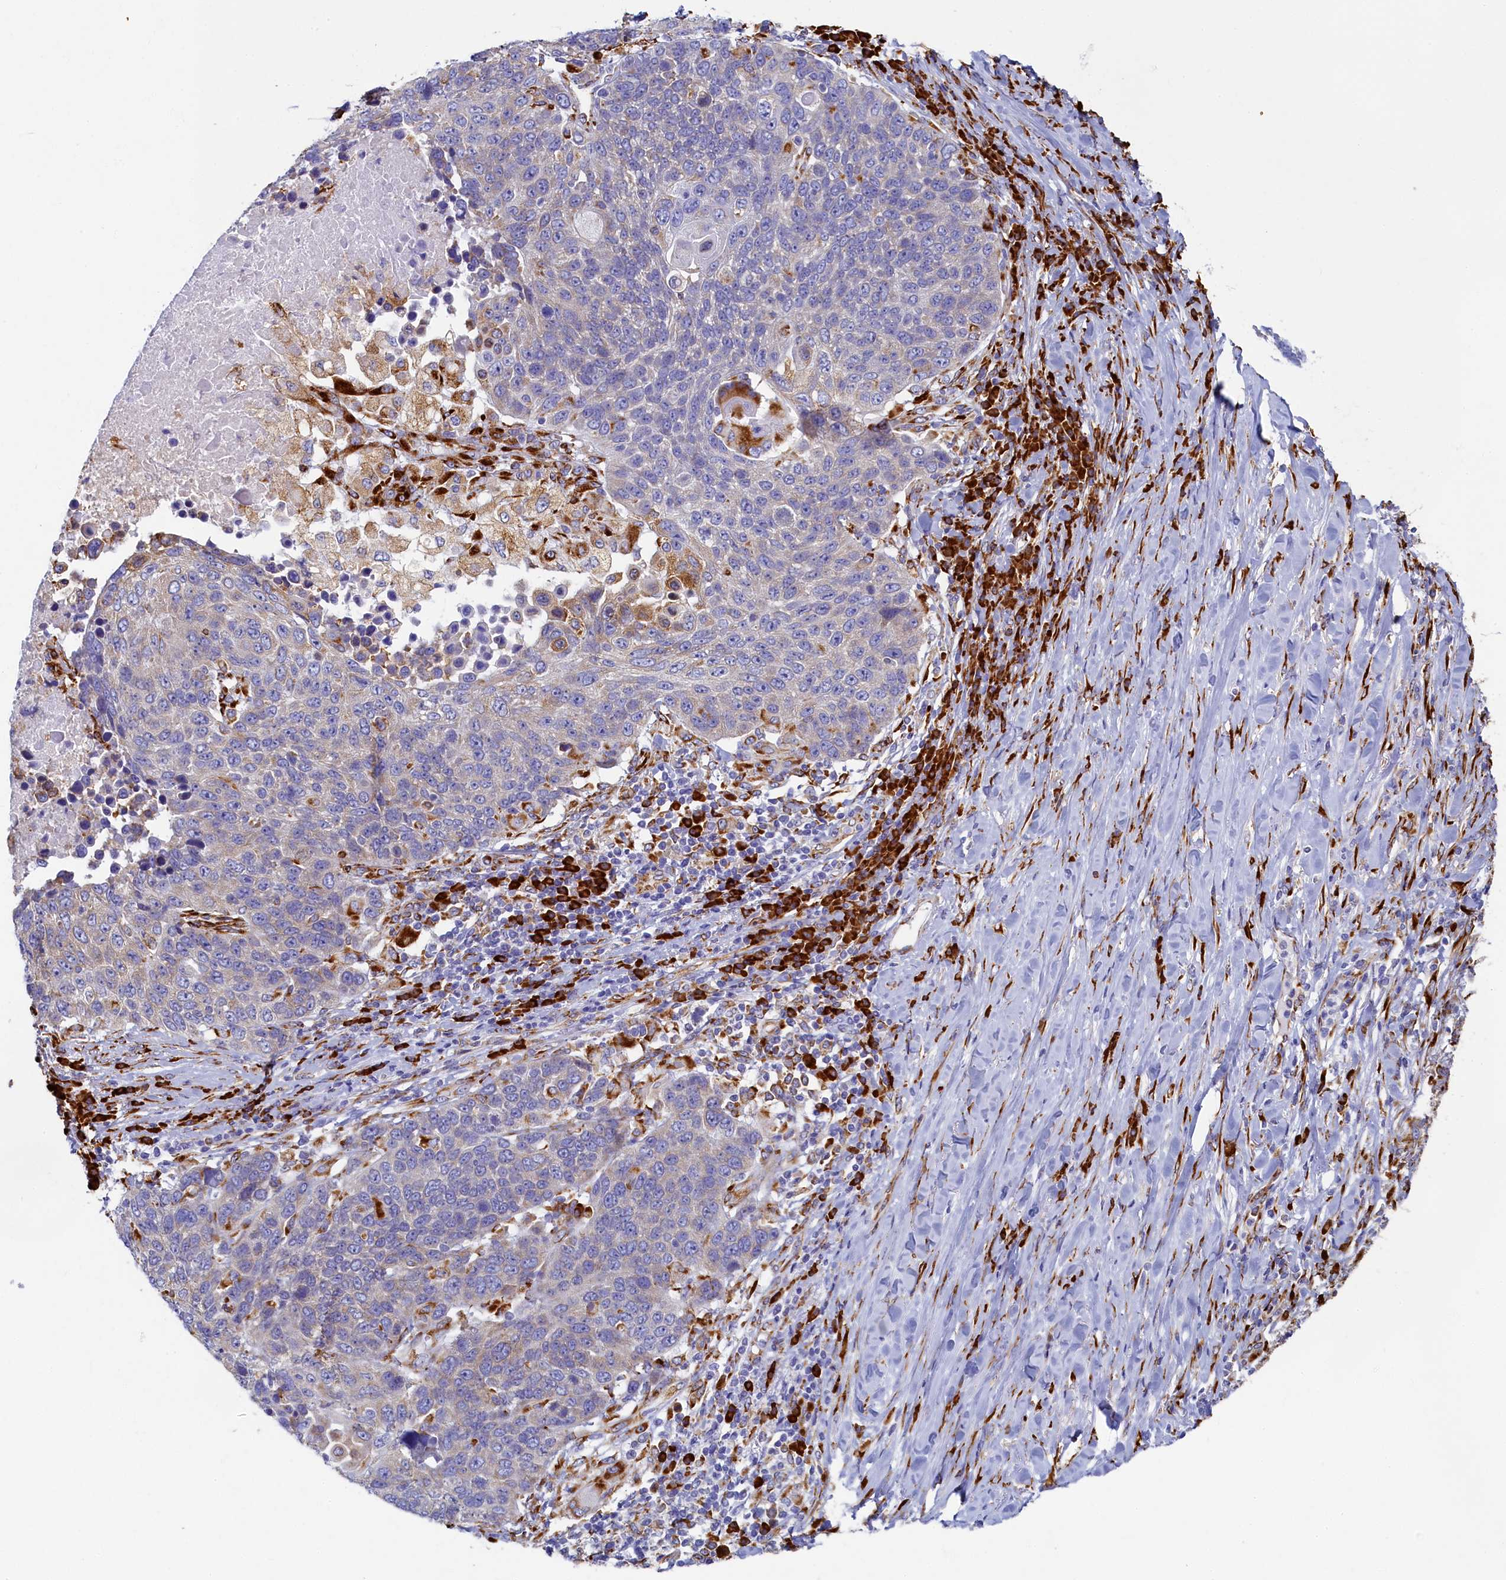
{"staining": {"intensity": "weak", "quantity": "<25%", "location": "cytoplasmic/membranous"}, "tissue": "lung cancer", "cell_type": "Tumor cells", "image_type": "cancer", "snomed": [{"axis": "morphology", "description": "Normal tissue, NOS"}, {"axis": "morphology", "description": "Squamous cell carcinoma, NOS"}, {"axis": "topography", "description": "Lymph node"}, {"axis": "topography", "description": "Lung"}], "caption": "Immunohistochemical staining of human lung squamous cell carcinoma shows no significant expression in tumor cells. (Brightfield microscopy of DAB (3,3'-diaminobenzidine) immunohistochemistry (IHC) at high magnification).", "gene": "TMEM18", "patient": {"sex": "male", "age": 66}}